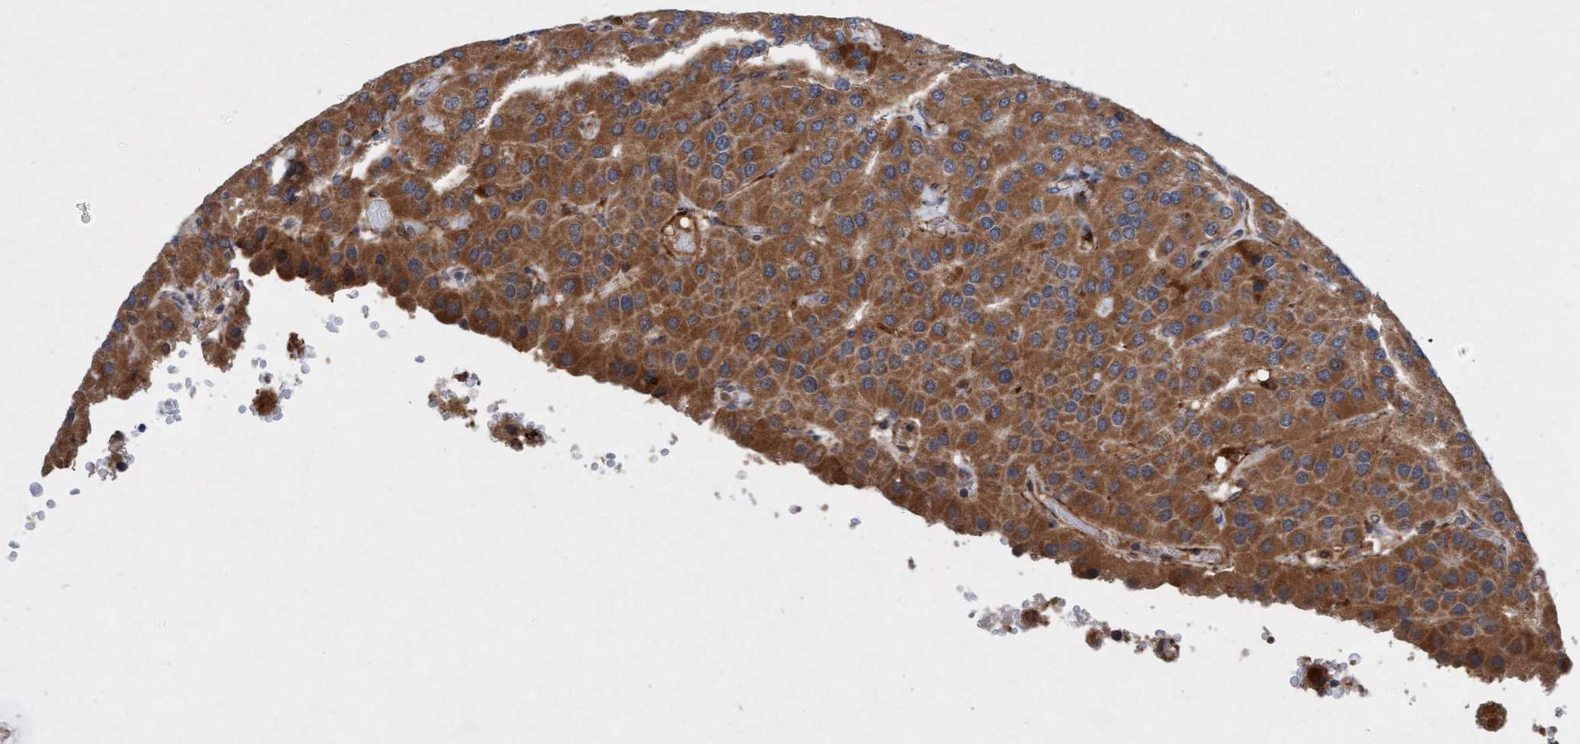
{"staining": {"intensity": "moderate", "quantity": "25%-75%", "location": "cytoplasmic/membranous,nuclear"}, "tissue": "parathyroid gland", "cell_type": "Glandular cells", "image_type": "normal", "snomed": [{"axis": "morphology", "description": "Normal tissue, NOS"}, {"axis": "morphology", "description": "Adenoma, NOS"}, {"axis": "topography", "description": "Parathyroid gland"}], "caption": "A medium amount of moderate cytoplasmic/membranous,nuclear positivity is present in approximately 25%-75% of glandular cells in normal parathyroid gland. The staining was performed using DAB, with brown indicating positive protein expression. Nuclei are stained blue with hematoxylin.", "gene": "TMEM70", "patient": {"sex": "female", "age": 86}}